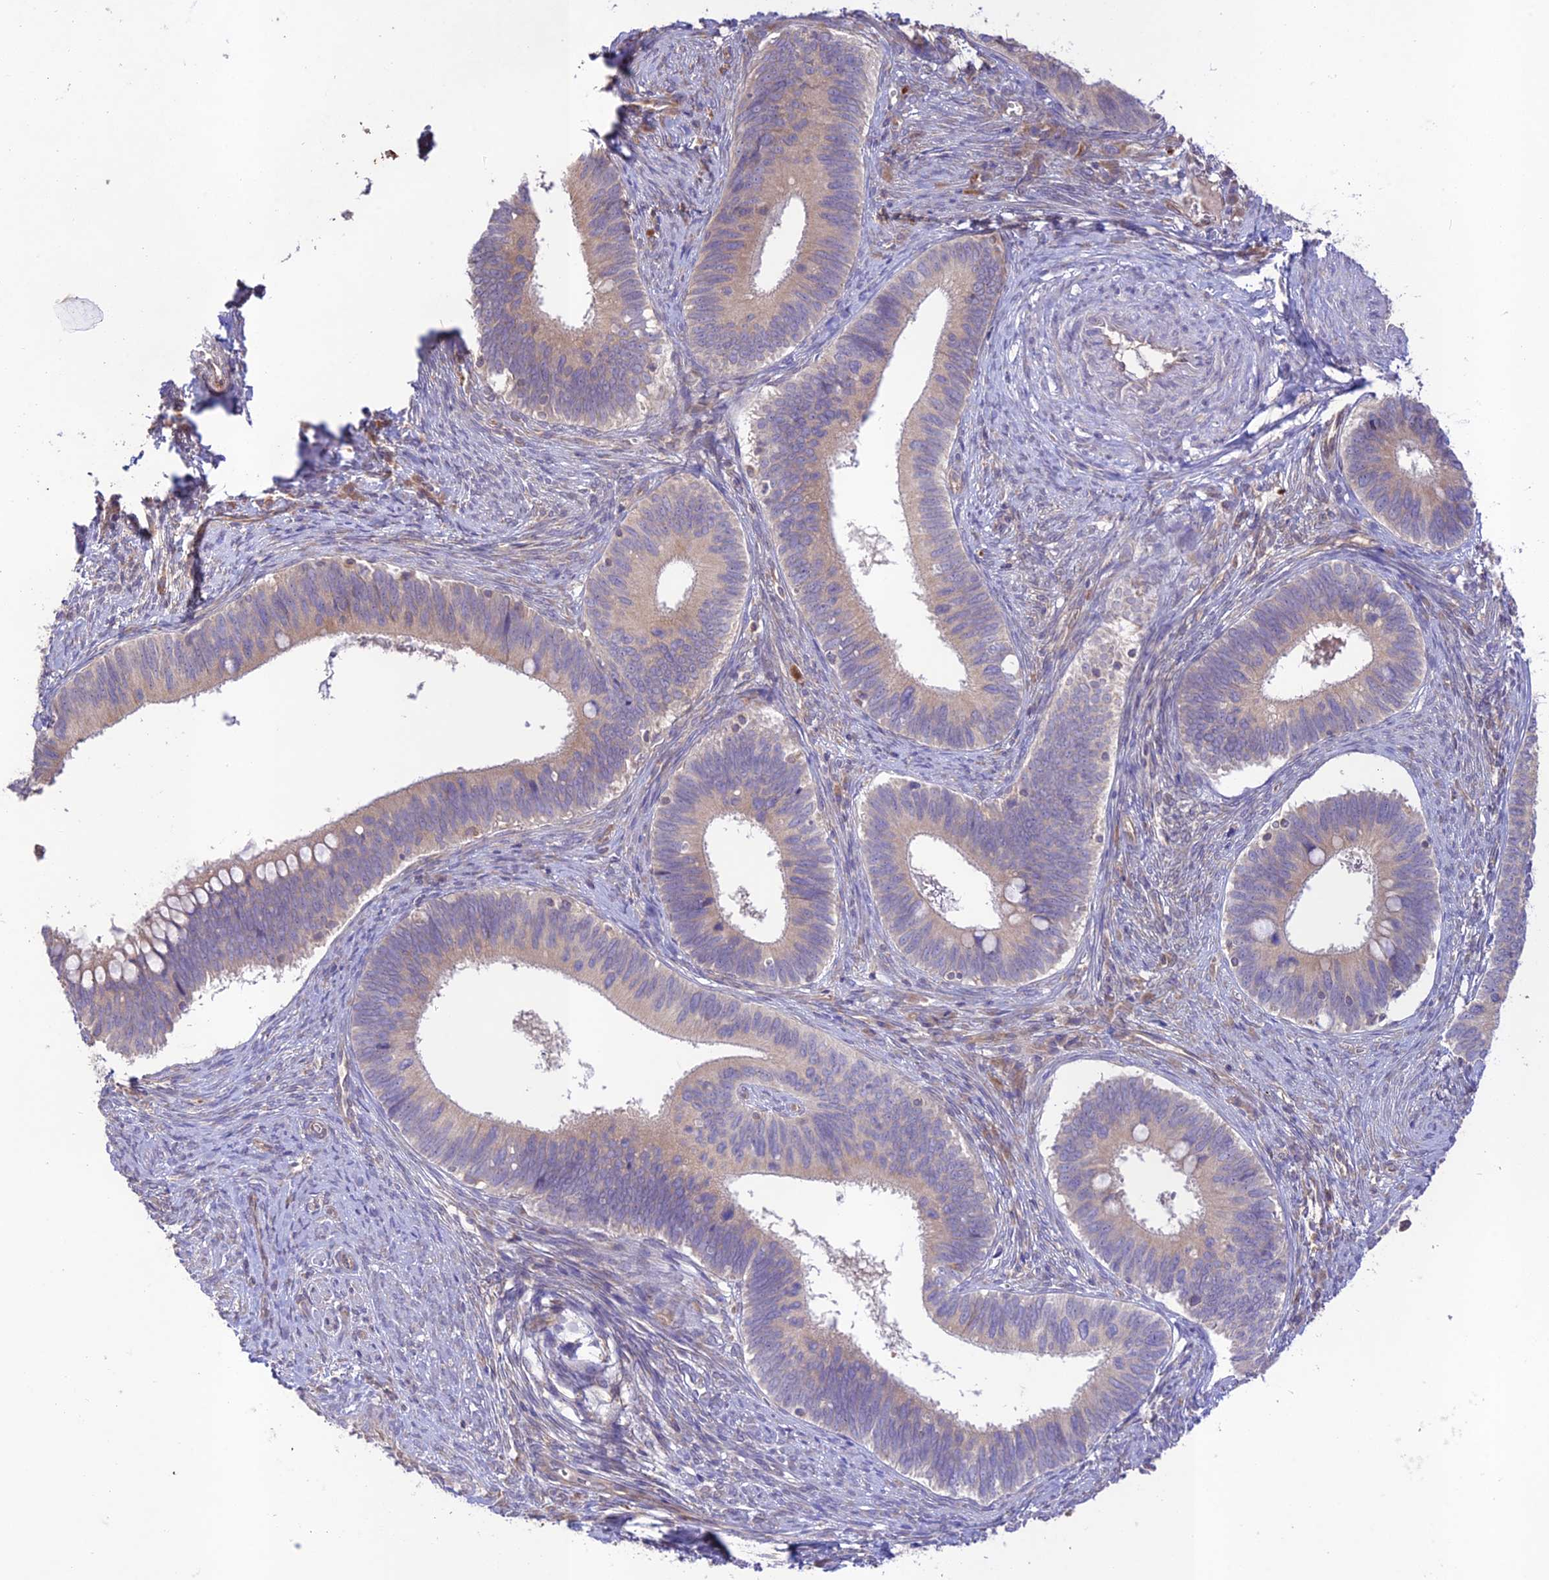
{"staining": {"intensity": "weak", "quantity": "<25%", "location": "cytoplasmic/membranous"}, "tissue": "cervical cancer", "cell_type": "Tumor cells", "image_type": "cancer", "snomed": [{"axis": "morphology", "description": "Adenocarcinoma, NOS"}, {"axis": "topography", "description": "Cervix"}], "caption": "Immunohistochemical staining of cervical cancer (adenocarcinoma) displays no significant expression in tumor cells.", "gene": "TMEM259", "patient": {"sex": "female", "age": 42}}